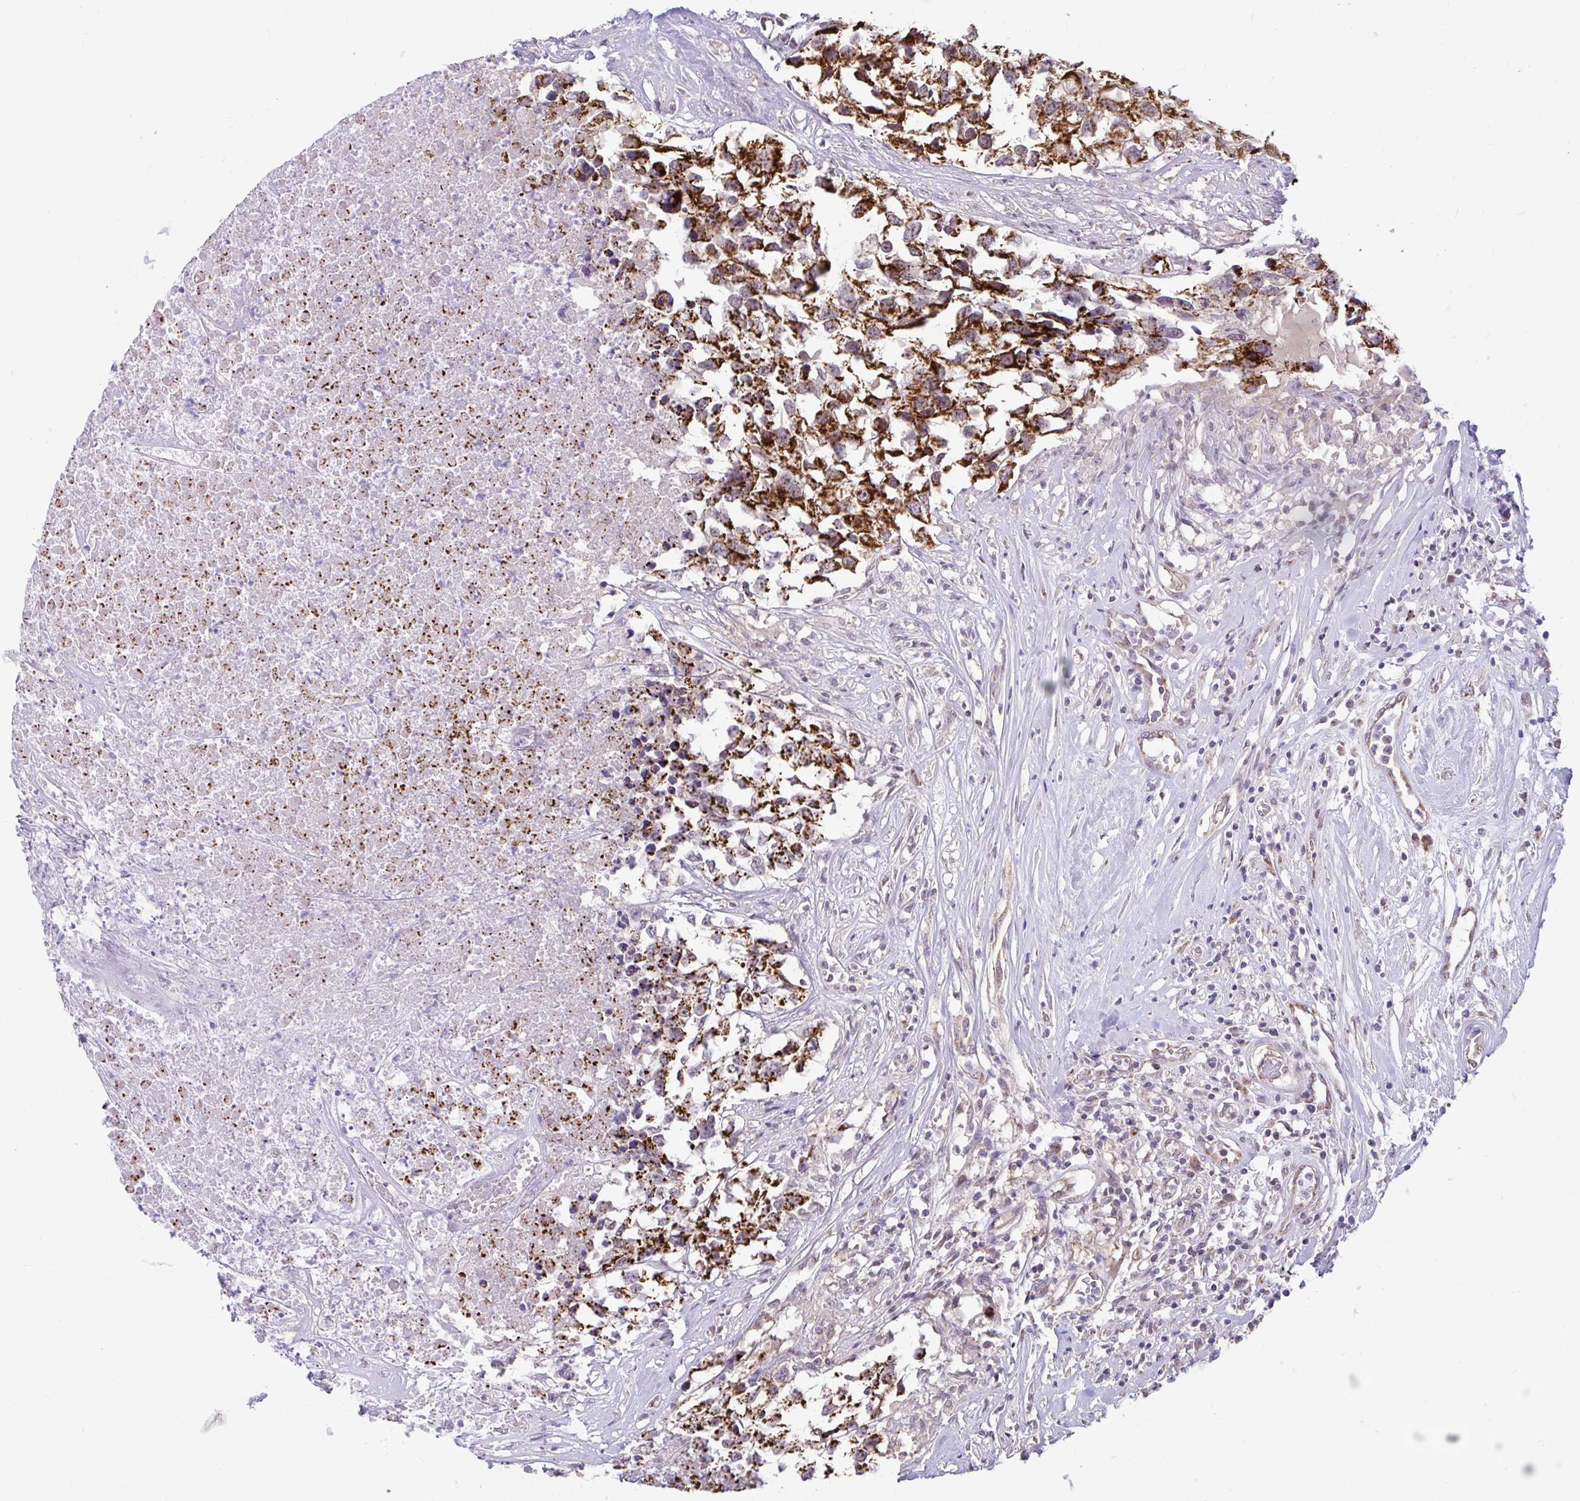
{"staining": {"intensity": "strong", "quantity": ">75%", "location": "cytoplasmic/membranous"}, "tissue": "testis cancer", "cell_type": "Tumor cells", "image_type": "cancer", "snomed": [{"axis": "morphology", "description": "Carcinoma, Embryonal, NOS"}, {"axis": "topography", "description": "Testis"}], "caption": "An immunohistochemistry photomicrograph of neoplastic tissue is shown. Protein staining in brown labels strong cytoplasmic/membranous positivity in embryonal carcinoma (testis) within tumor cells.", "gene": "PYCR2", "patient": {"sex": "male", "age": 83}}